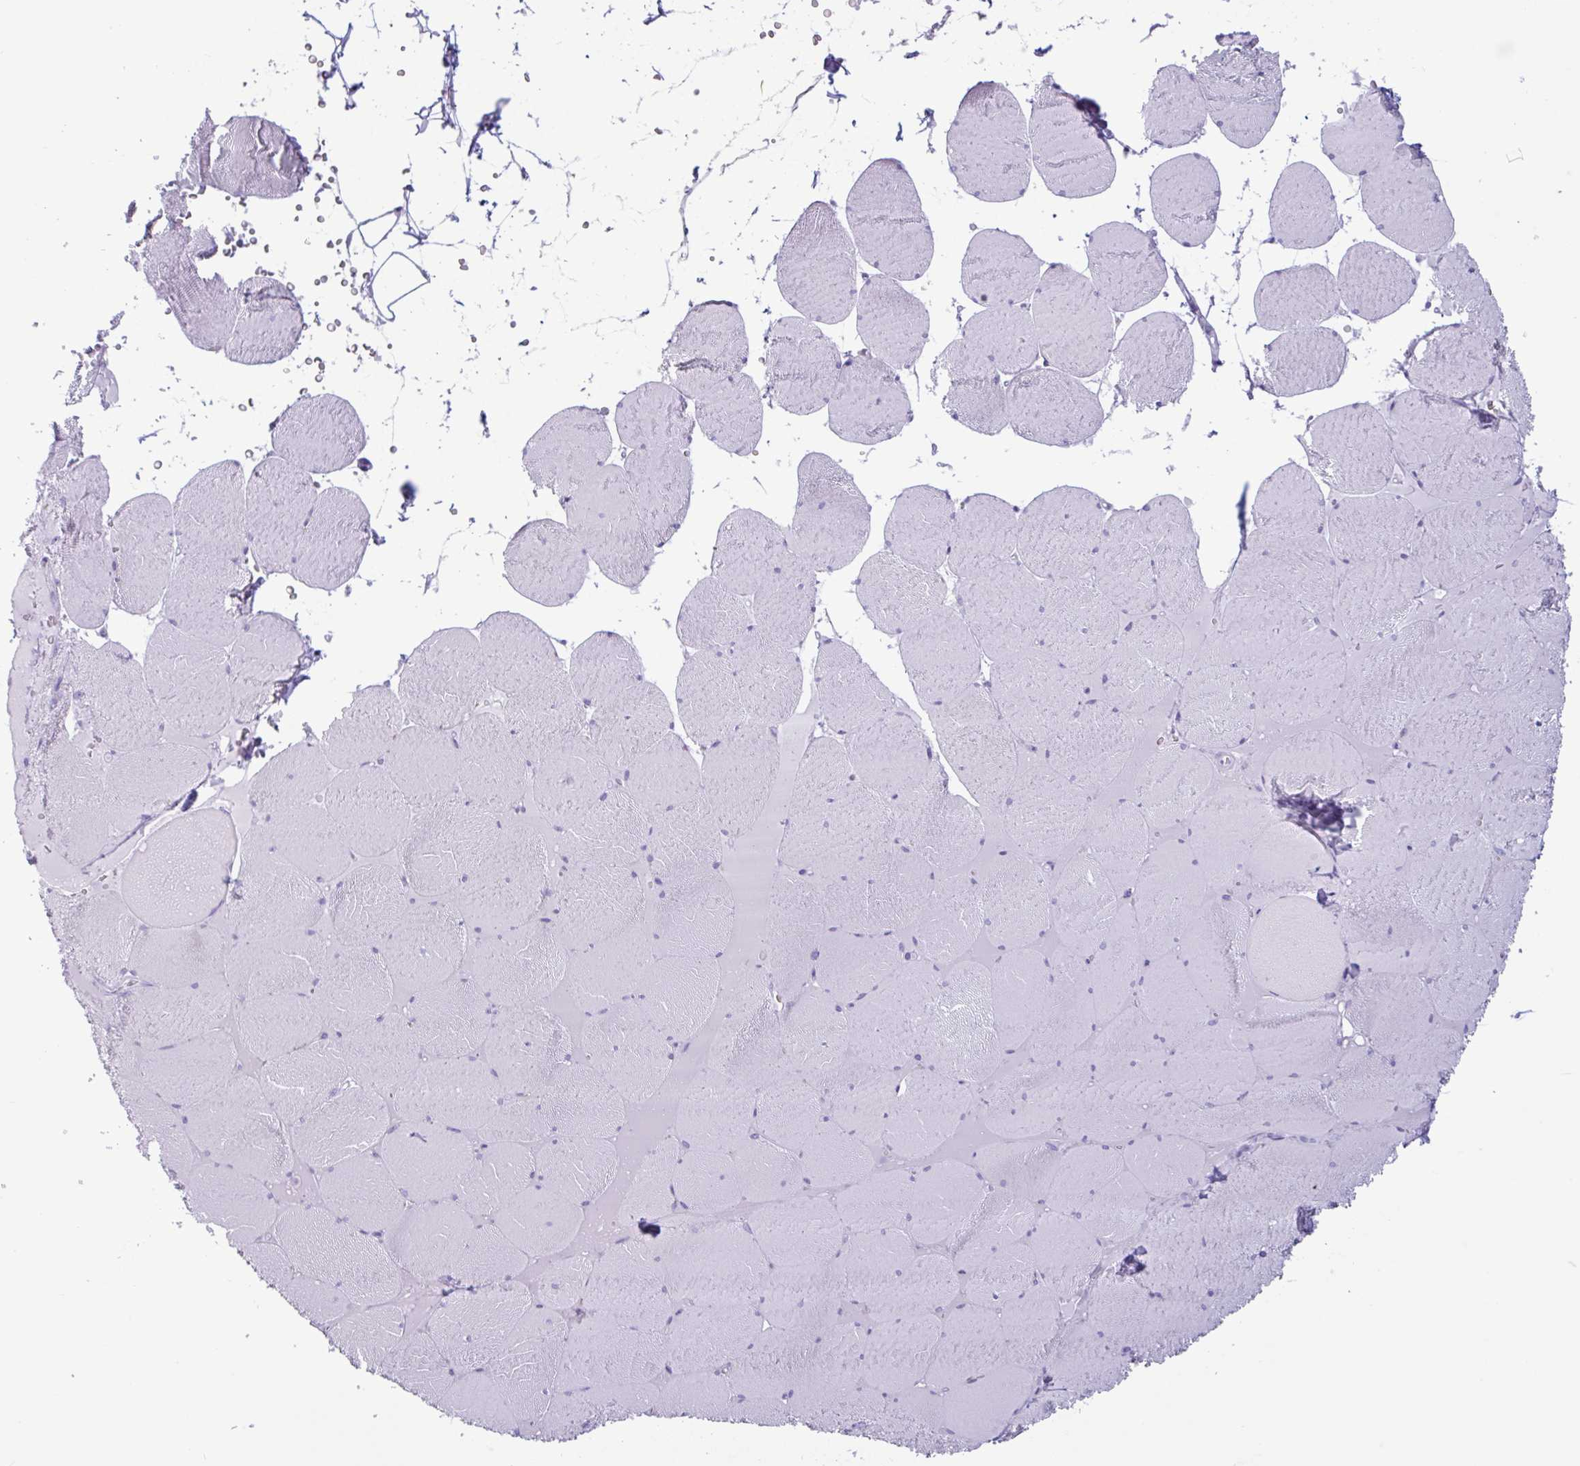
{"staining": {"intensity": "negative", "quantity": "none", "location": "none"}, "tissue": "skeletal muscle", "cell_type": "Myocytes", "image_type": "normal", "snomed": [{"axis": "morphology", "description": "Normal tissue, NOS"}, {"axis": "topography", "description": "Skeletal muscle"}, {"axis": "topography", "description": "Head-Neck"}], "caption": "A photomicrograph of human skeletal muscle is negative for staining in myocytes. The staining was performed using DAB to visualize the protein expression in brown, while the nuclei were stained in blue with hematoxylin (Magnification: 20x).", "gene": "CTSE", "patient": {"sex": "male", "age": 66}}